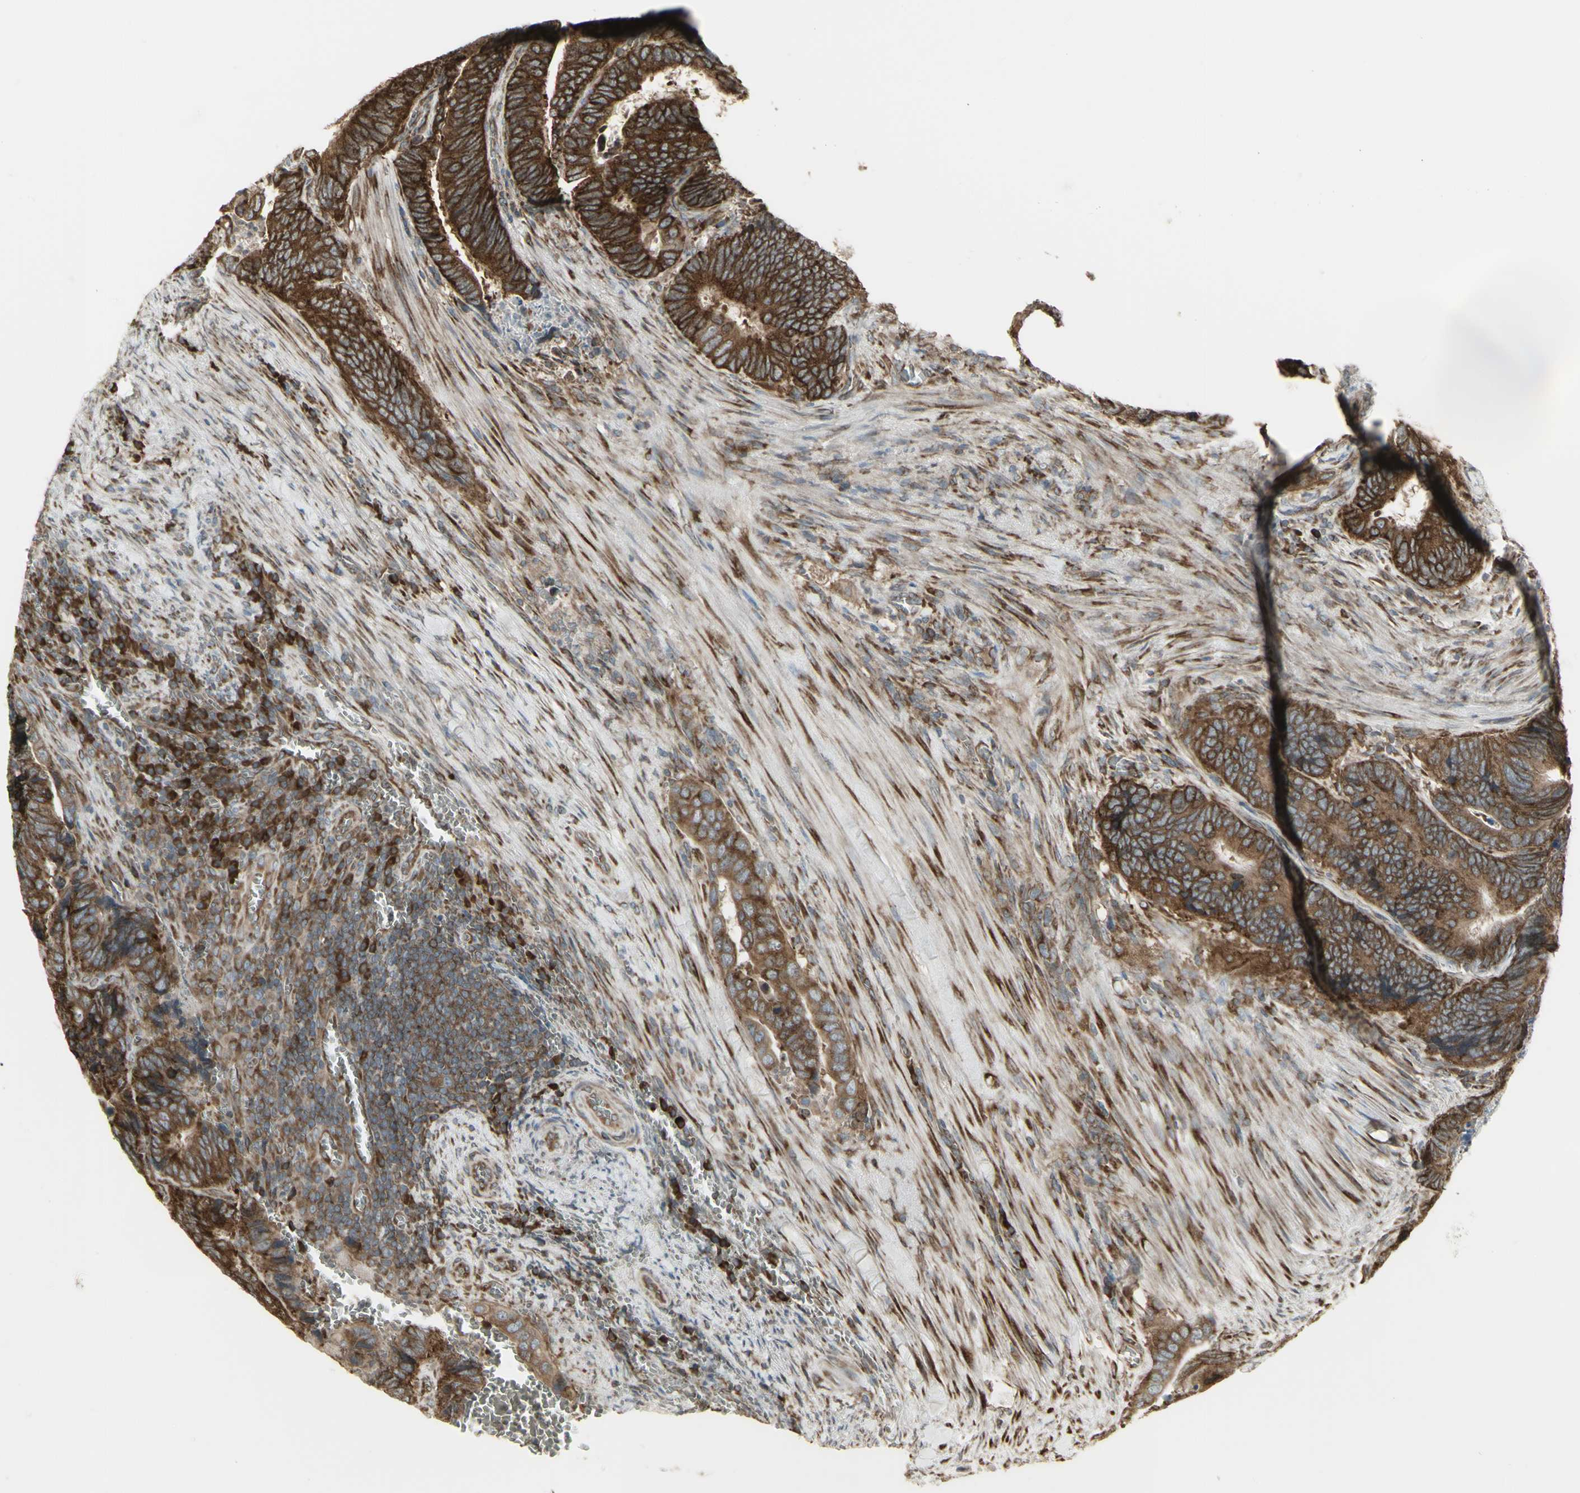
{"staining": {"intensity": "strong", "quantity": ">75%", "location": "cytoplasmic/membranous"}, "tissue": "colorectal cancer", "cell_type": "Tumor cells", "image_type": "cancer", "snomed": [{"axis": "morphology", "description": "Adenocarcinoma, NOS"}, {"axis": "topography", "description": "Colon"}], "caption": "Colorectal cancer stained with a protein marker shows strong staining in tumor cells.", "gene": "FKBP3", "patient": {"sex": "male", "age": 72}}